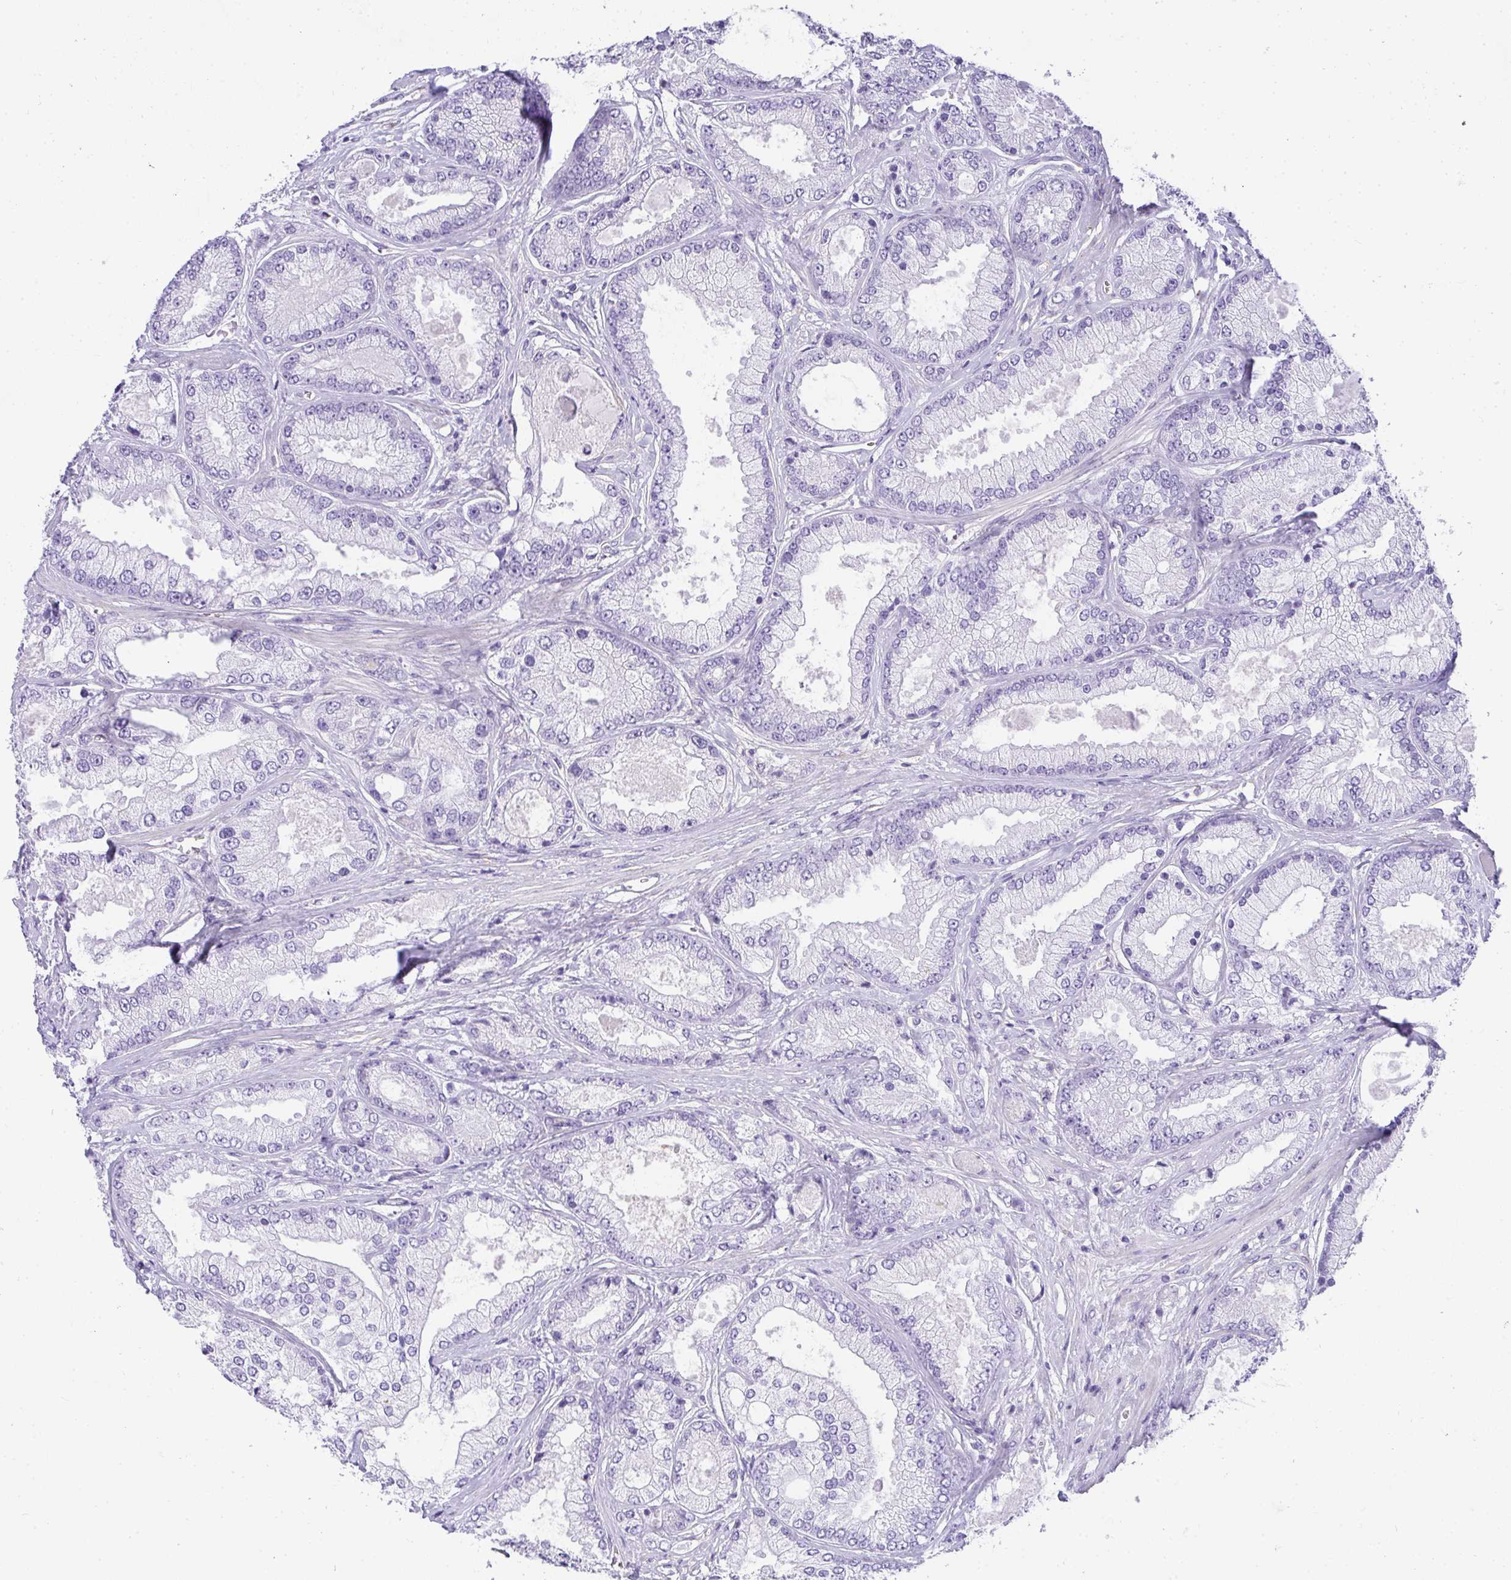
{"staining": {"intensity": "negative", "quantity": "none", "location": "none"}, "tissue": "prostate cancer", "cell_type": "Tumor cells", "image_type": "cancer", "snomed": [{"axis": "morphology", "description": "Adenocarcinoma, High grade"}, {"axis": "topography", "description": "Prostate"}], "caption": "Tumor cells show no significant expression in prostate high-grade adenocarcinoma.", "gene": "PLPPR3", "patient": {"sex": "male", "age": 67}}